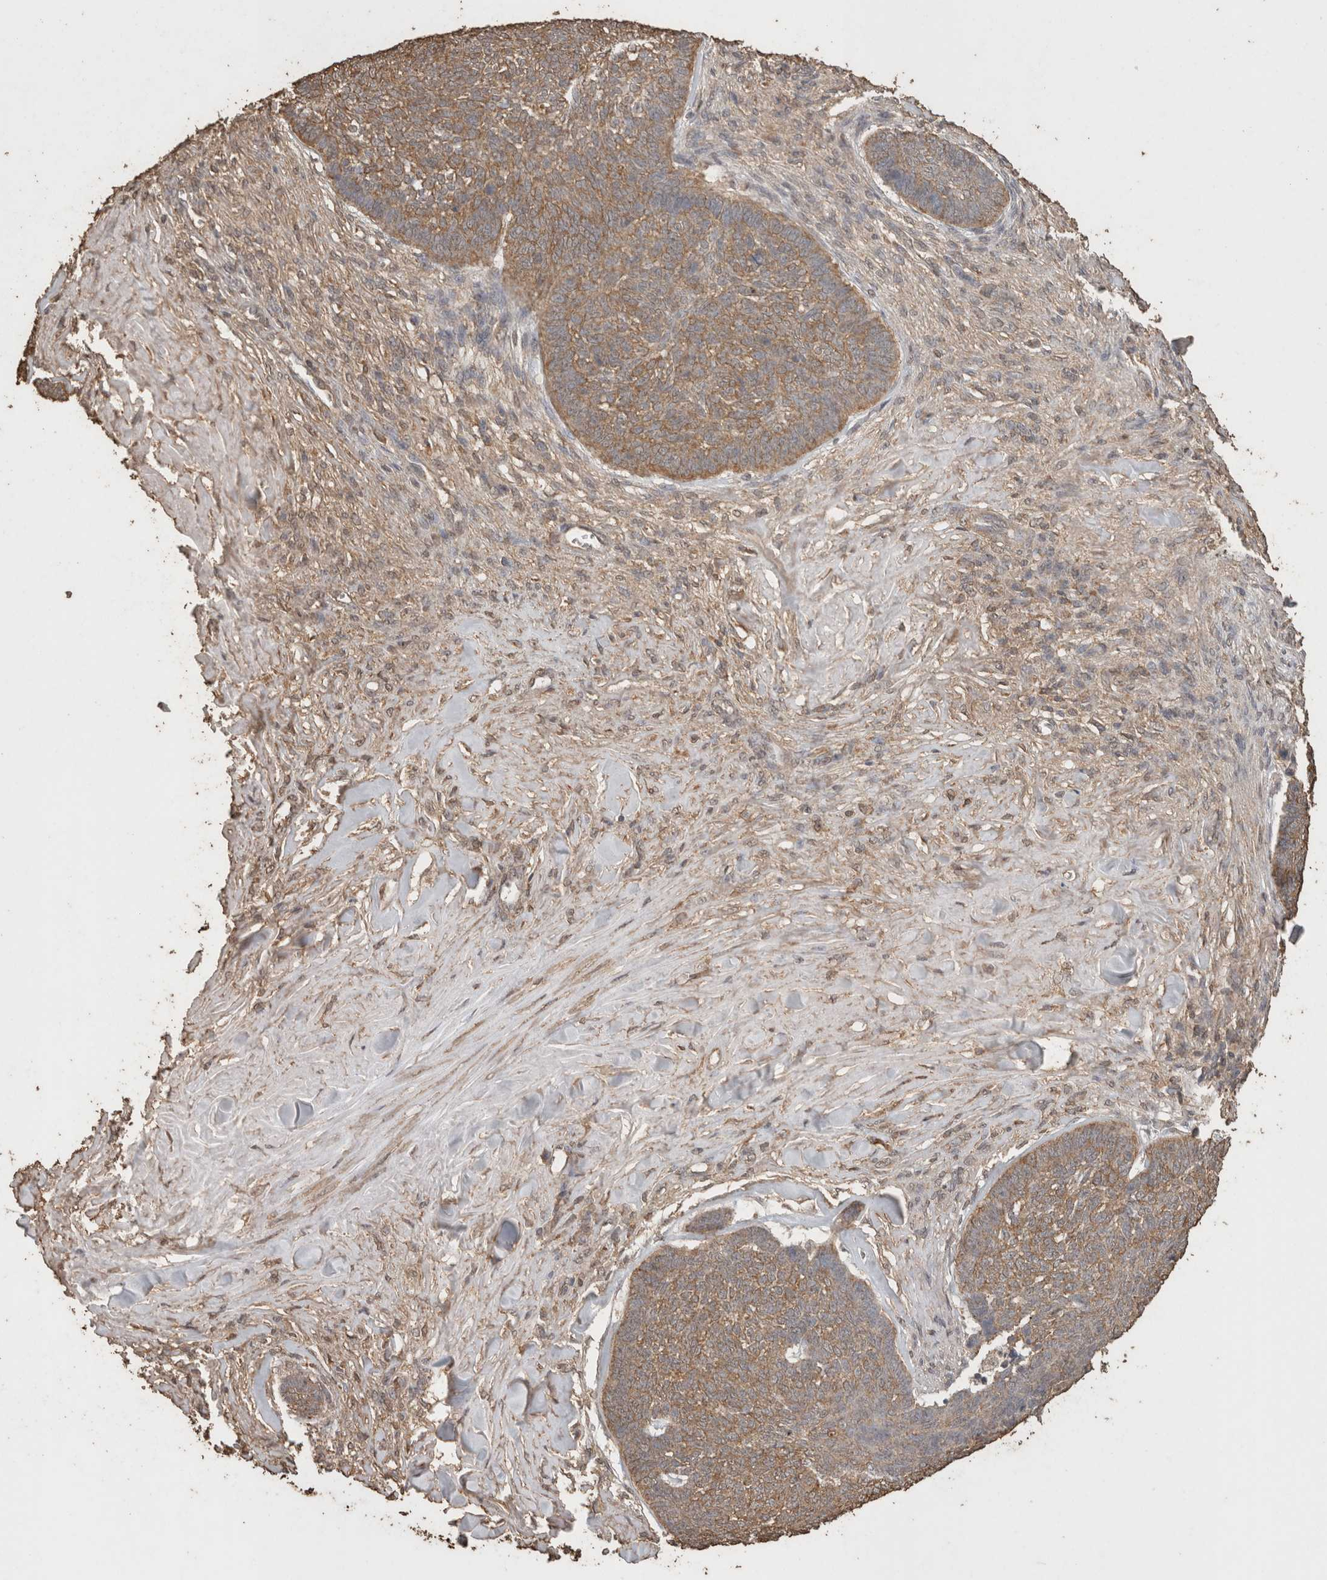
{"staining": {"intensity": "moderate", "quantity": ">75%", "location": "cytoplasmic/membranous"}, "tissue": "skin cancer", "cell_type": "Tumor cells", "image_type": "cancer", "snomed": [{"axis": "morphology", "description": "Basal cell carcinoma"}, {"axis": "topography", "description": "Skin"}], "caption": "Brown immunohistochemical staining in basal cell carcinoma (skin) shows moderate cytoplasmic/membranous staining in approximately >75% of tumor cells.", "gene": "CX3CL1", "patient": {"sex": "male", "age": 84}}